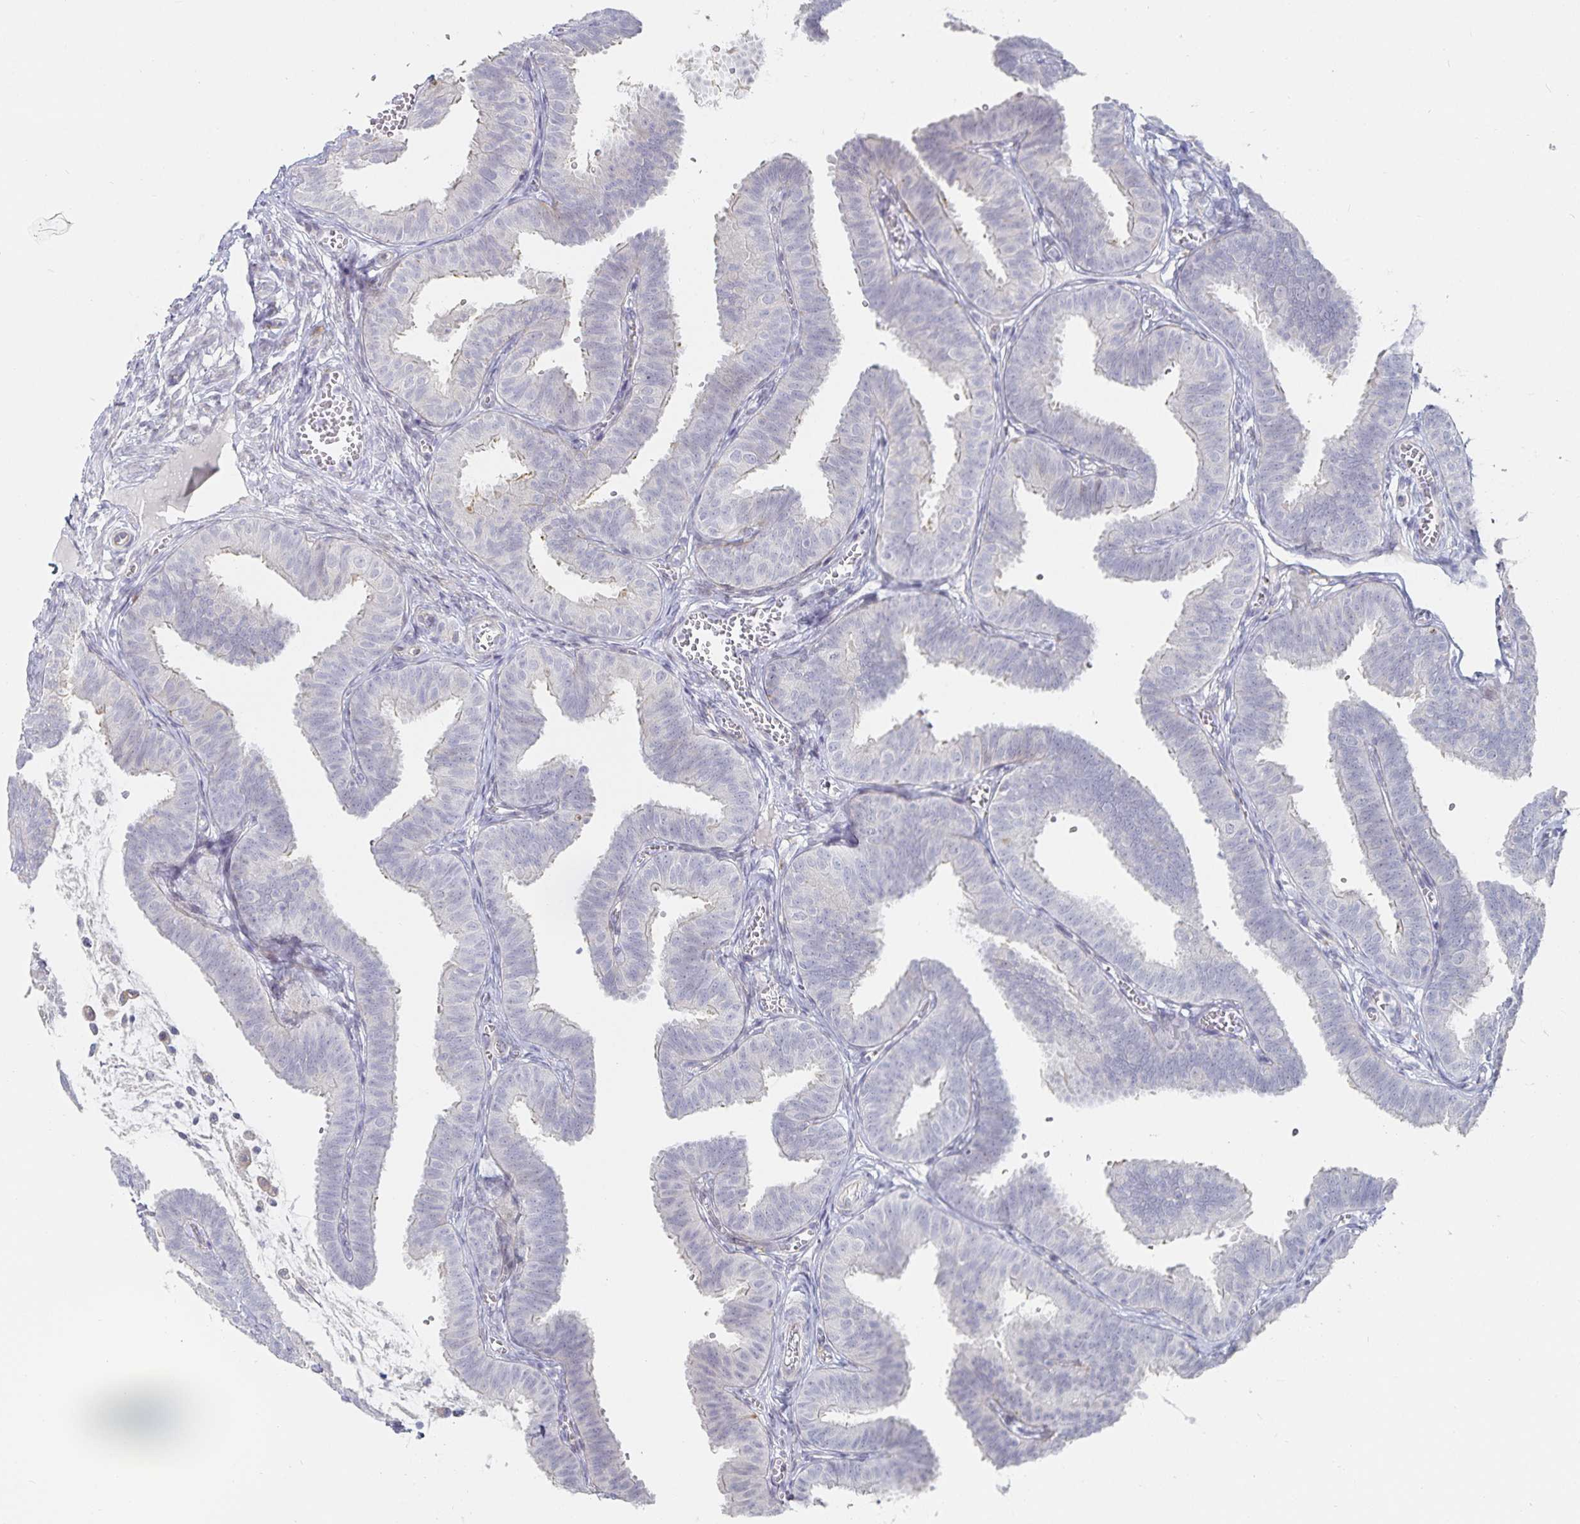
{"staining": {"intensity": "negative", "quantity": "none", "location": "none"}, "tissue": "fallopian tube", "cell_type": "Glandular cells", "image_type": "normal", "snomed": [{"axis": "morphology", "description": "Normal tissue, NOS"}, {"axis": "topography", "description": "Fallopian tube"}], "caption": "The IHC image has no significant staining in glandular cells of fallopian tube. Brightfield microscopy of IHC stained with DAB (brown) and hematoxylin (blue), captured at high magnification.", "gene": "S100G", "patient": {"sex": "female", "age": 25}}